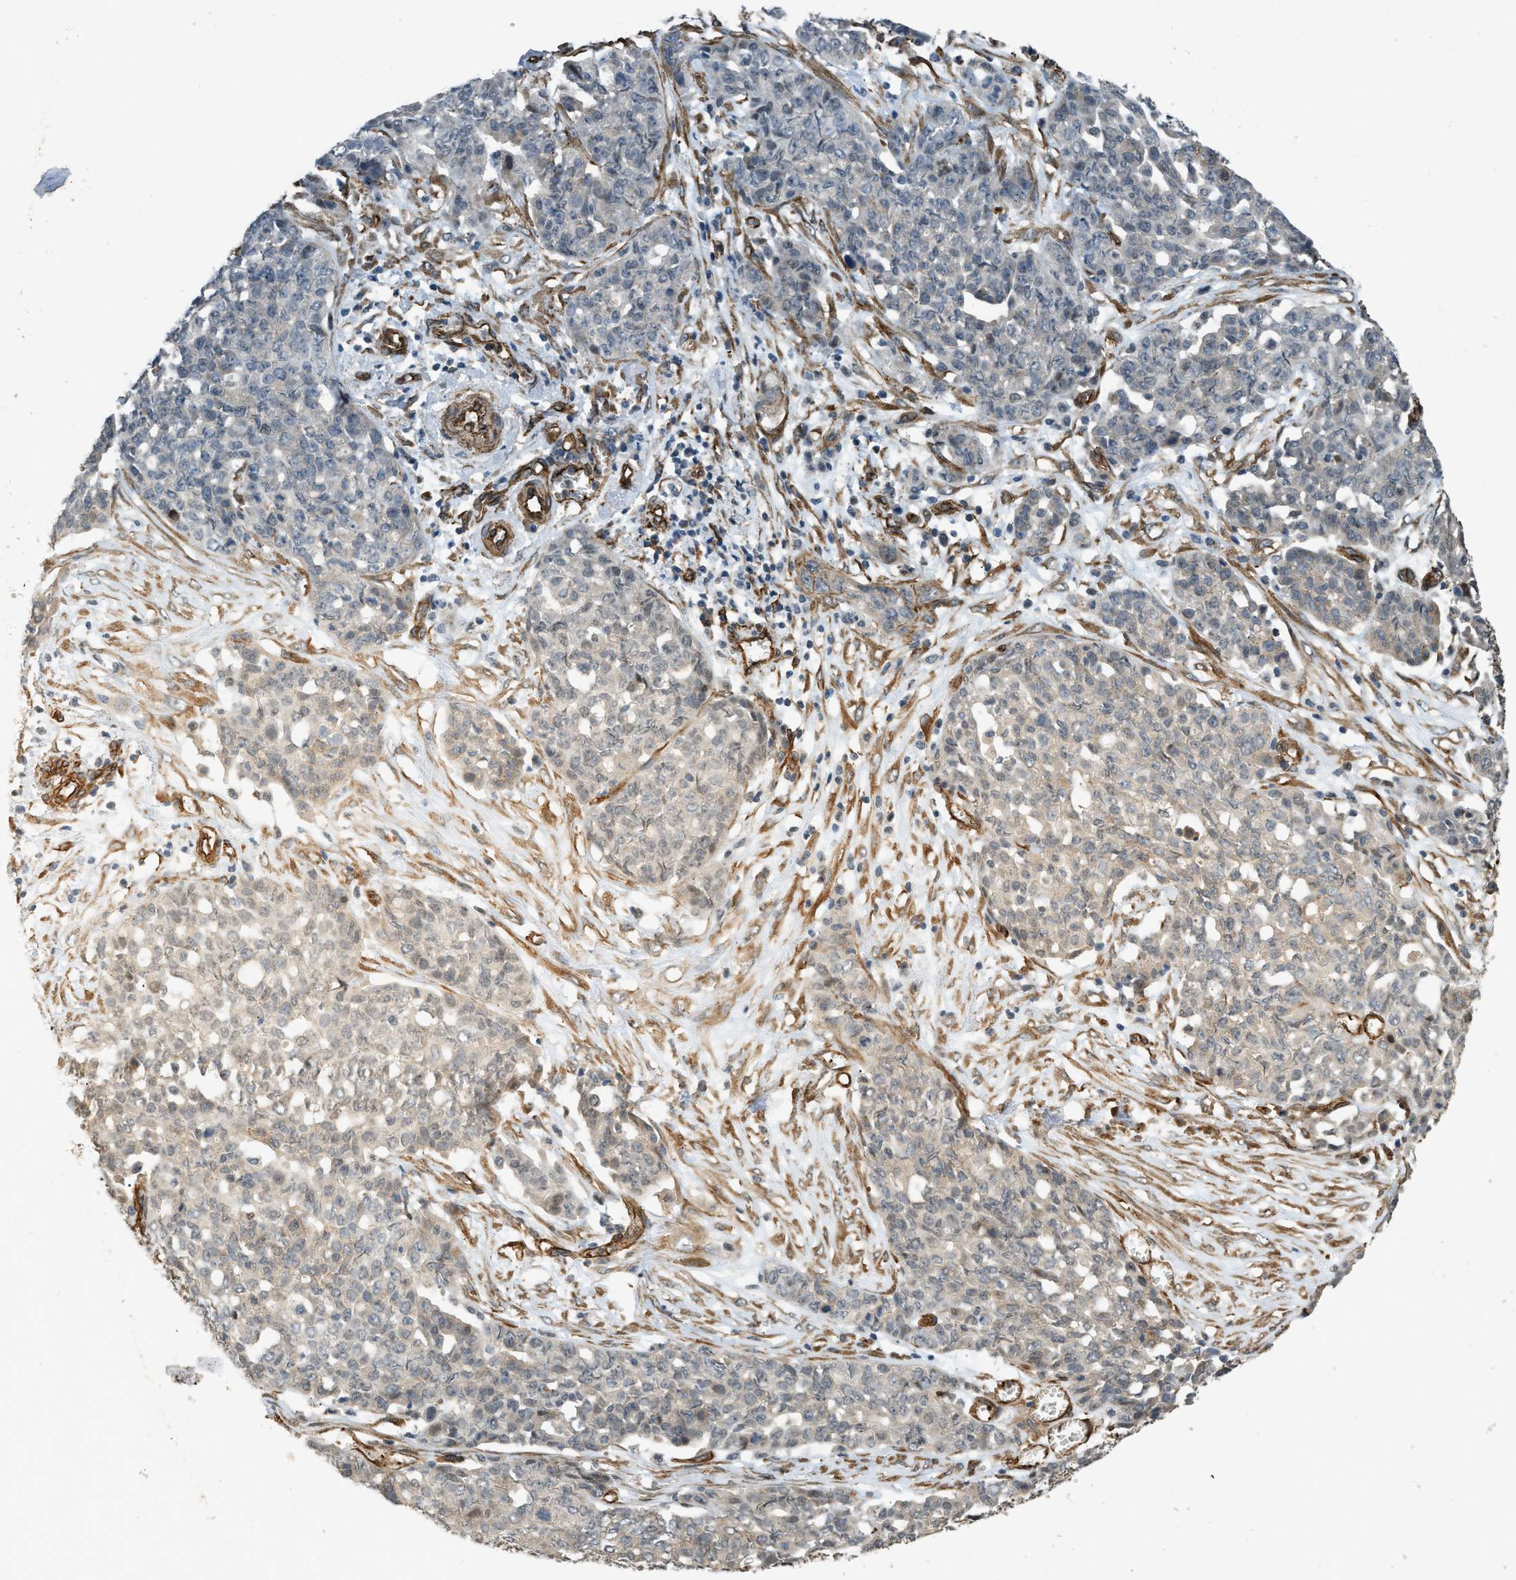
{"staining": {"intensity": "weak", "quantity": "<25%", "location": "nuclear"}, "tissue": "ovarian cancer", "cell_type": "Tumor cells", "image_type": "cancer", "snomed": [{"axis": "morphology", "description": "Cystadenocarcinoma, serous, NOS"}, {"axis": "topography", "description": "Soft tissue"}, {"axis": "topography", "description": "Ovary"}], "caption": "IHC photomicrograph of neoplastic tissue: ovarian serous cystadenocarcinoma stained with DAB exhibits no significant protein staining in tumor cells. Nuclei are stained in blue.", "gene": "NMB", "patient": {"sex": "female", "age": 57}}